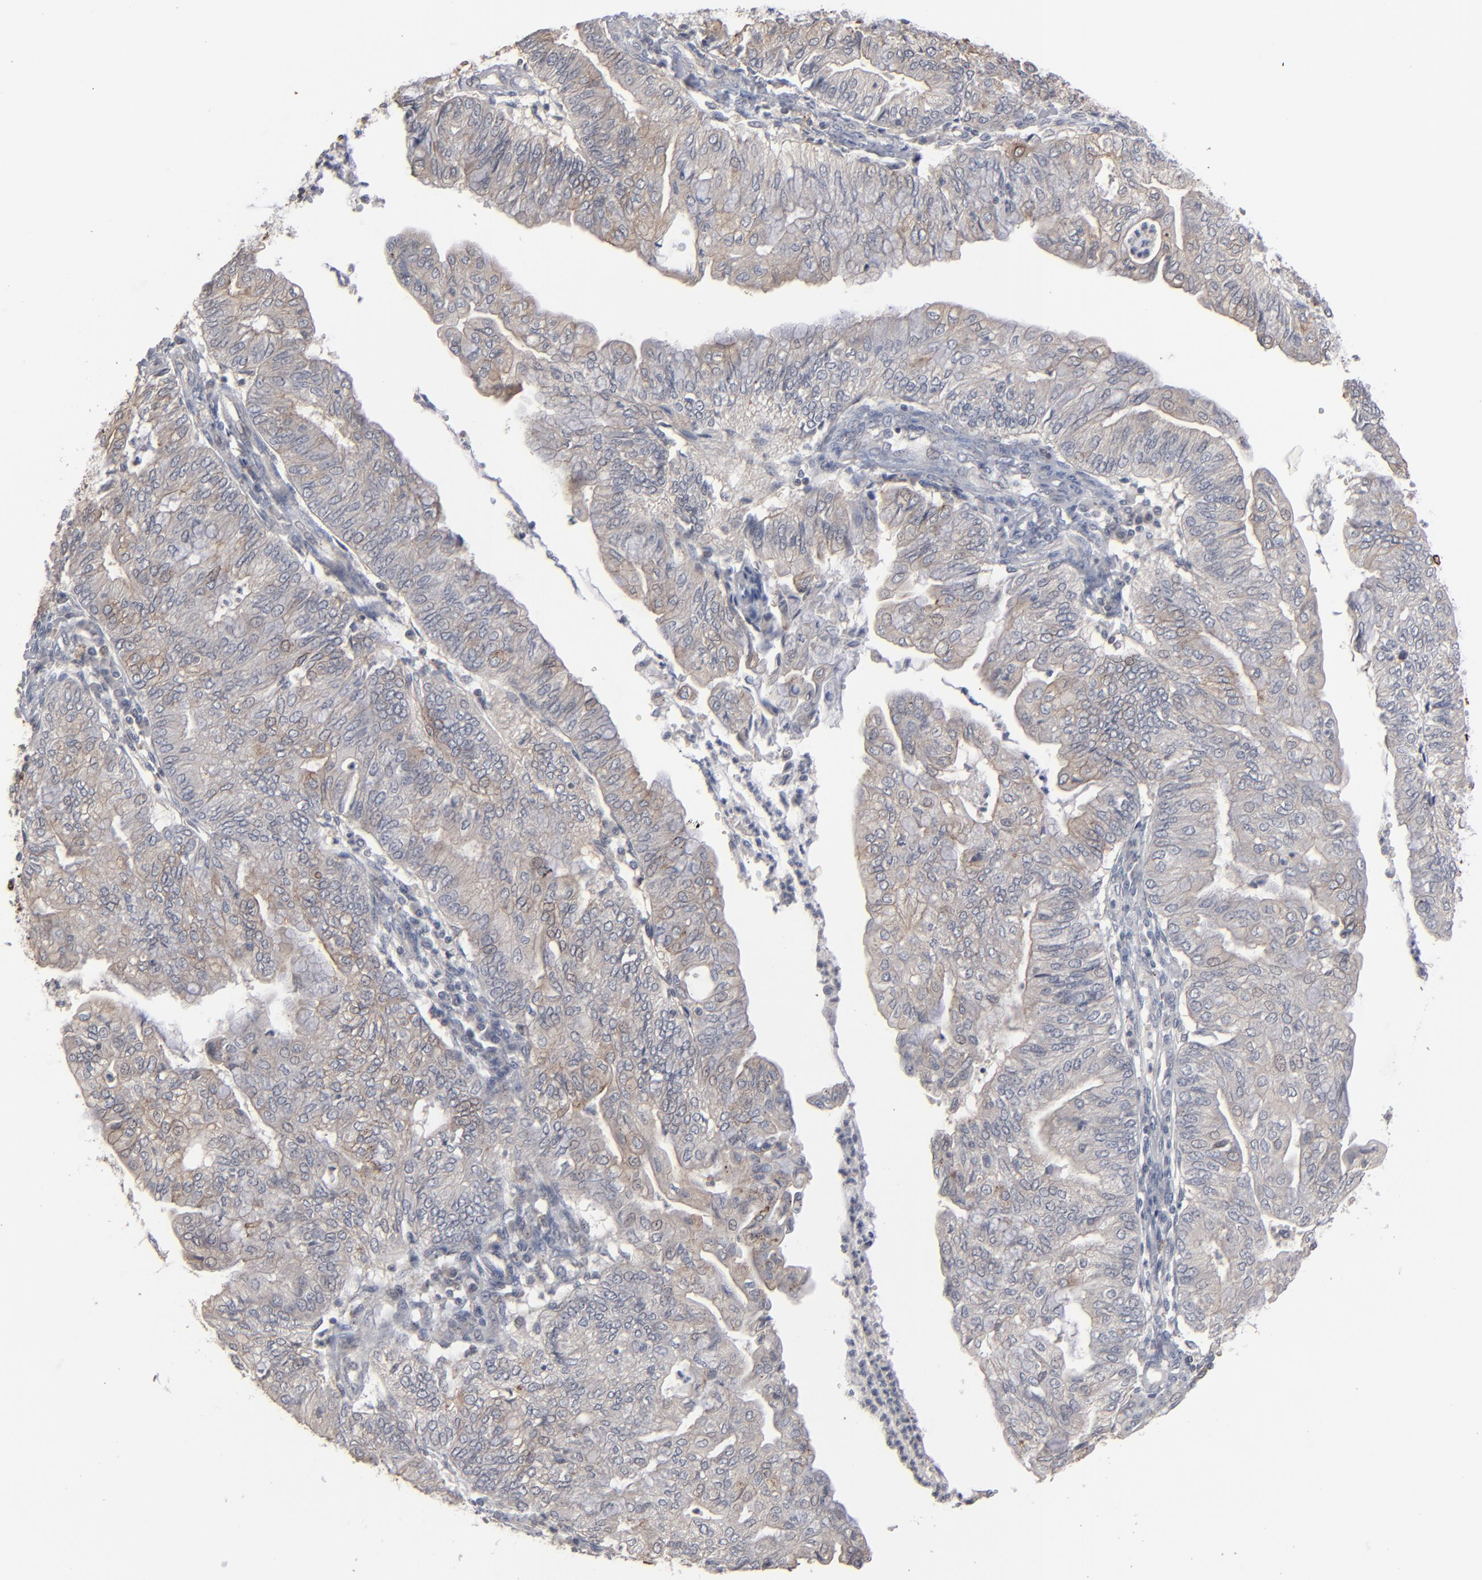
{"staining": {"intensity": "negative", "quantity": "none", "location": "none"}, "tissue": "endometrial cancer", "cell_type": "Tumor cells", "image_type": "cancer", "snomed": [{"axis": "morphology", "description": "Adenocarcinoma, NOS"}, {"axis": "topography", "description": "Endometrium"}], "caption": "Tumor cells show no significant staining in adenocarcinoma (endometrial).", "gene": "STAT4", "patient": {"sex": "female", "age": 59}}